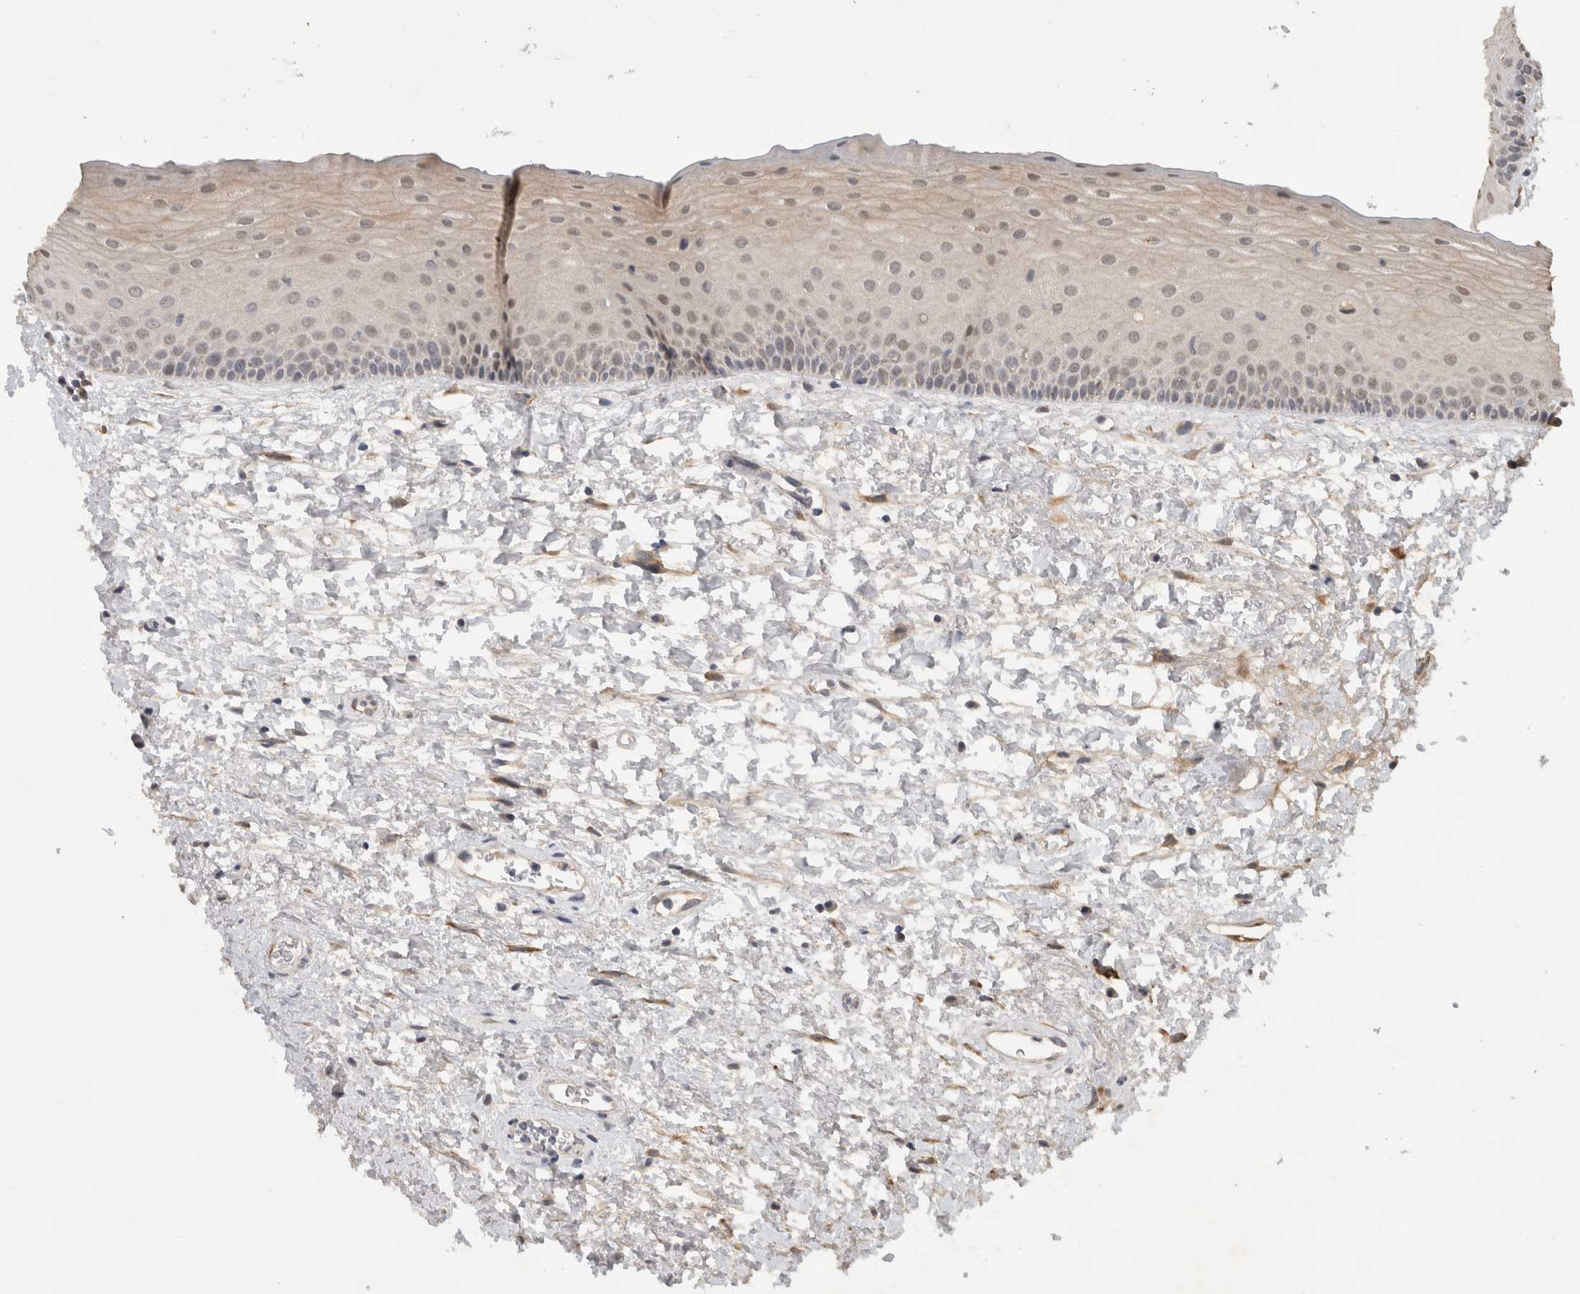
{"staining": {"intensity": "weak", "quantity": ">75%", "location": "nuclear"}, "tissue": "oral mucosa", "cell_type": "Squamous epithelial cells", "image_type": "normal", "snomed": [{"axis": "morphology", "description": "Normal tissue, NOS"}, {"axis": "topography", "description": "Oral tissue"}], "caption": "Immunohistochemical staining of normal human oral mucosa shows low levels of weak nuclear staining in about >75% of squamous epithelial cells. The staining is performed using DAB (3,3'-diaminobenzidine) brown chromogen to label protein expression. The nuclei are counter-stained blue using hematoxylin.", "gene": "DYRK2", "patient": {"sex": "female", "age": 76}}